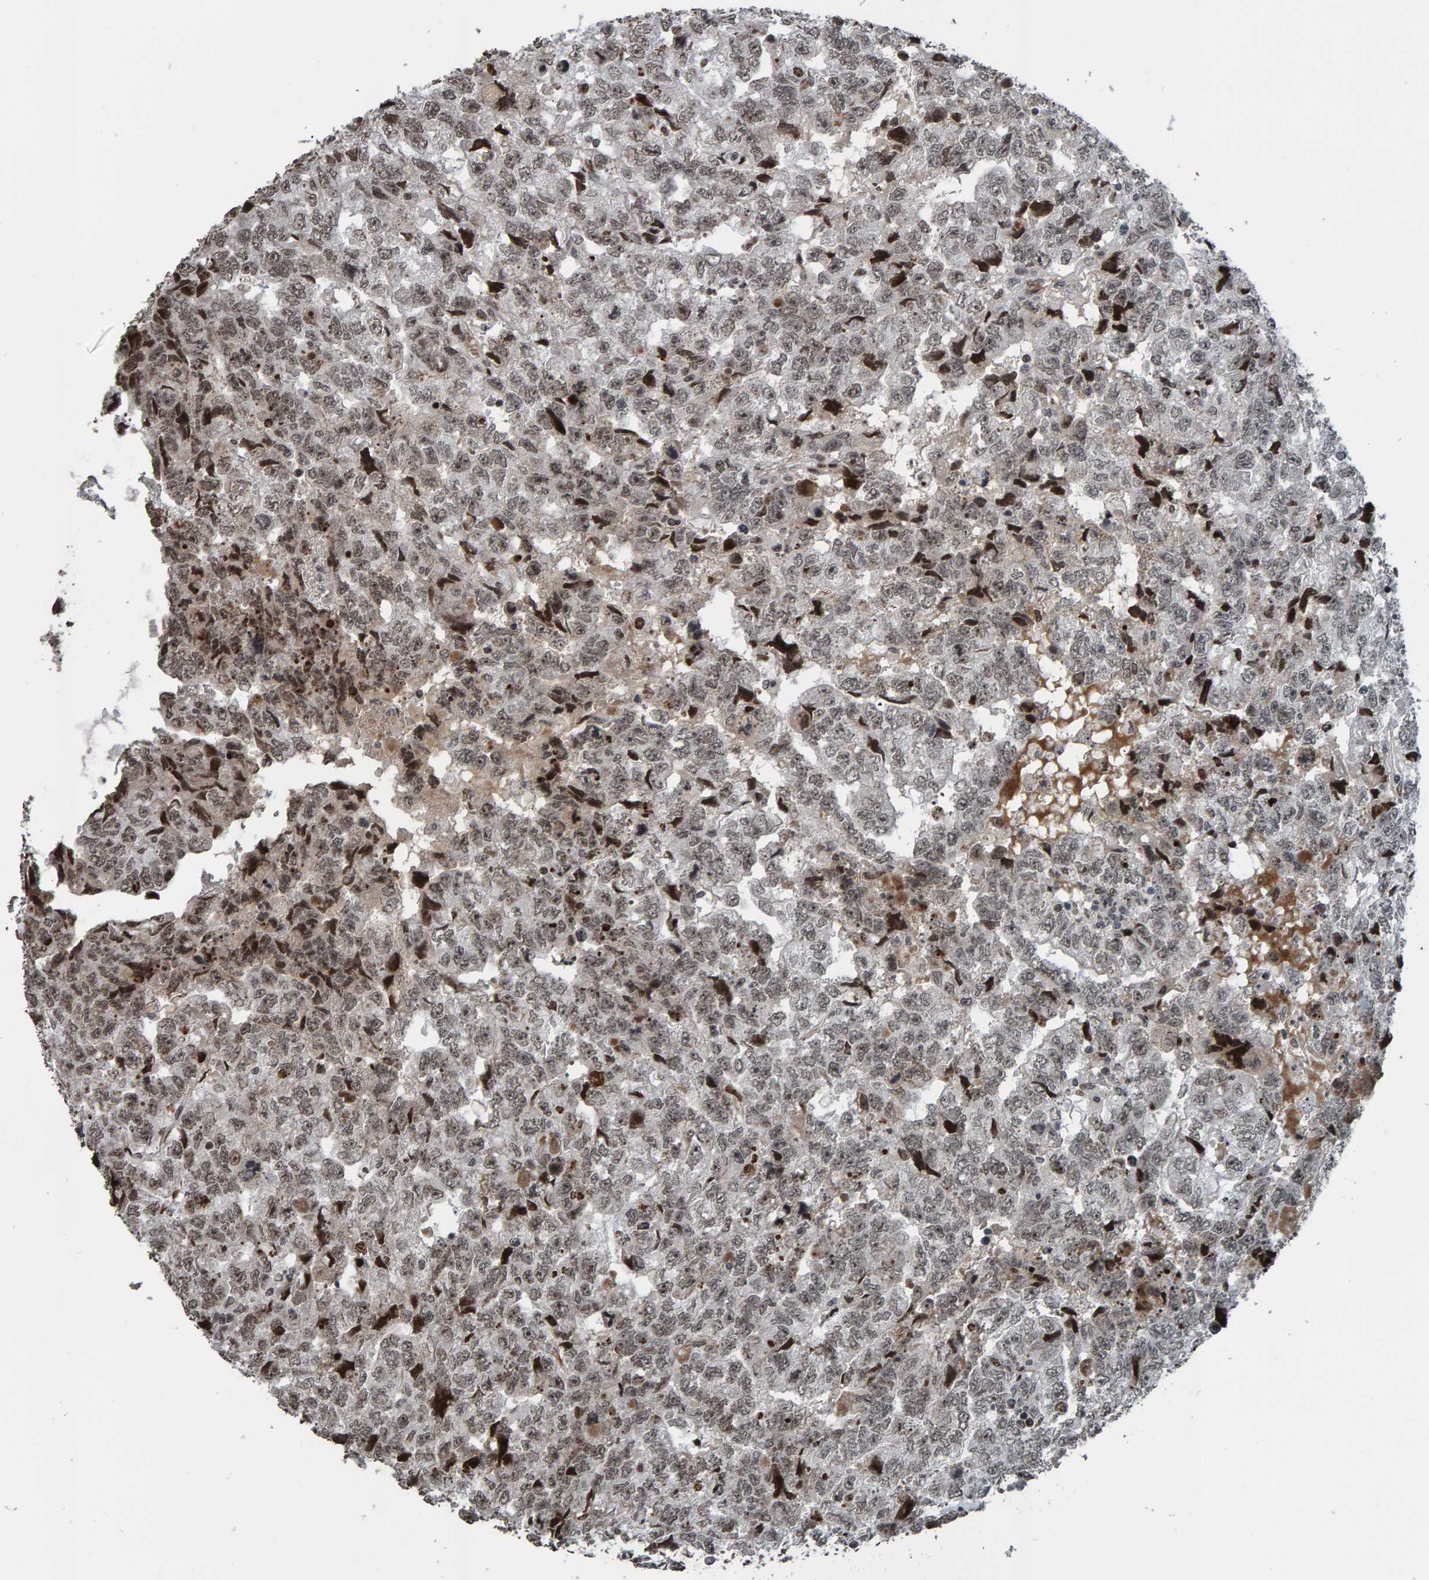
{"staining": {"intensity": "weak", "quantity": ">75%", "location": "nuclear"}, "tissue": "testis cancer", "cell_type": "Tumor cells", "image_type": "cancer", "snomed": [{"axis": "morphology", "description": "Carcinoma, Embryonal, NOS"}, {"axis": "topography", "description": "Testis"}], "caption": "A brown stain highlights weak nuclear expression of a protein in human testis cancer tumor cells.", "gene": "ZNF366", "patient": {"sex": "male", "age": 36}}